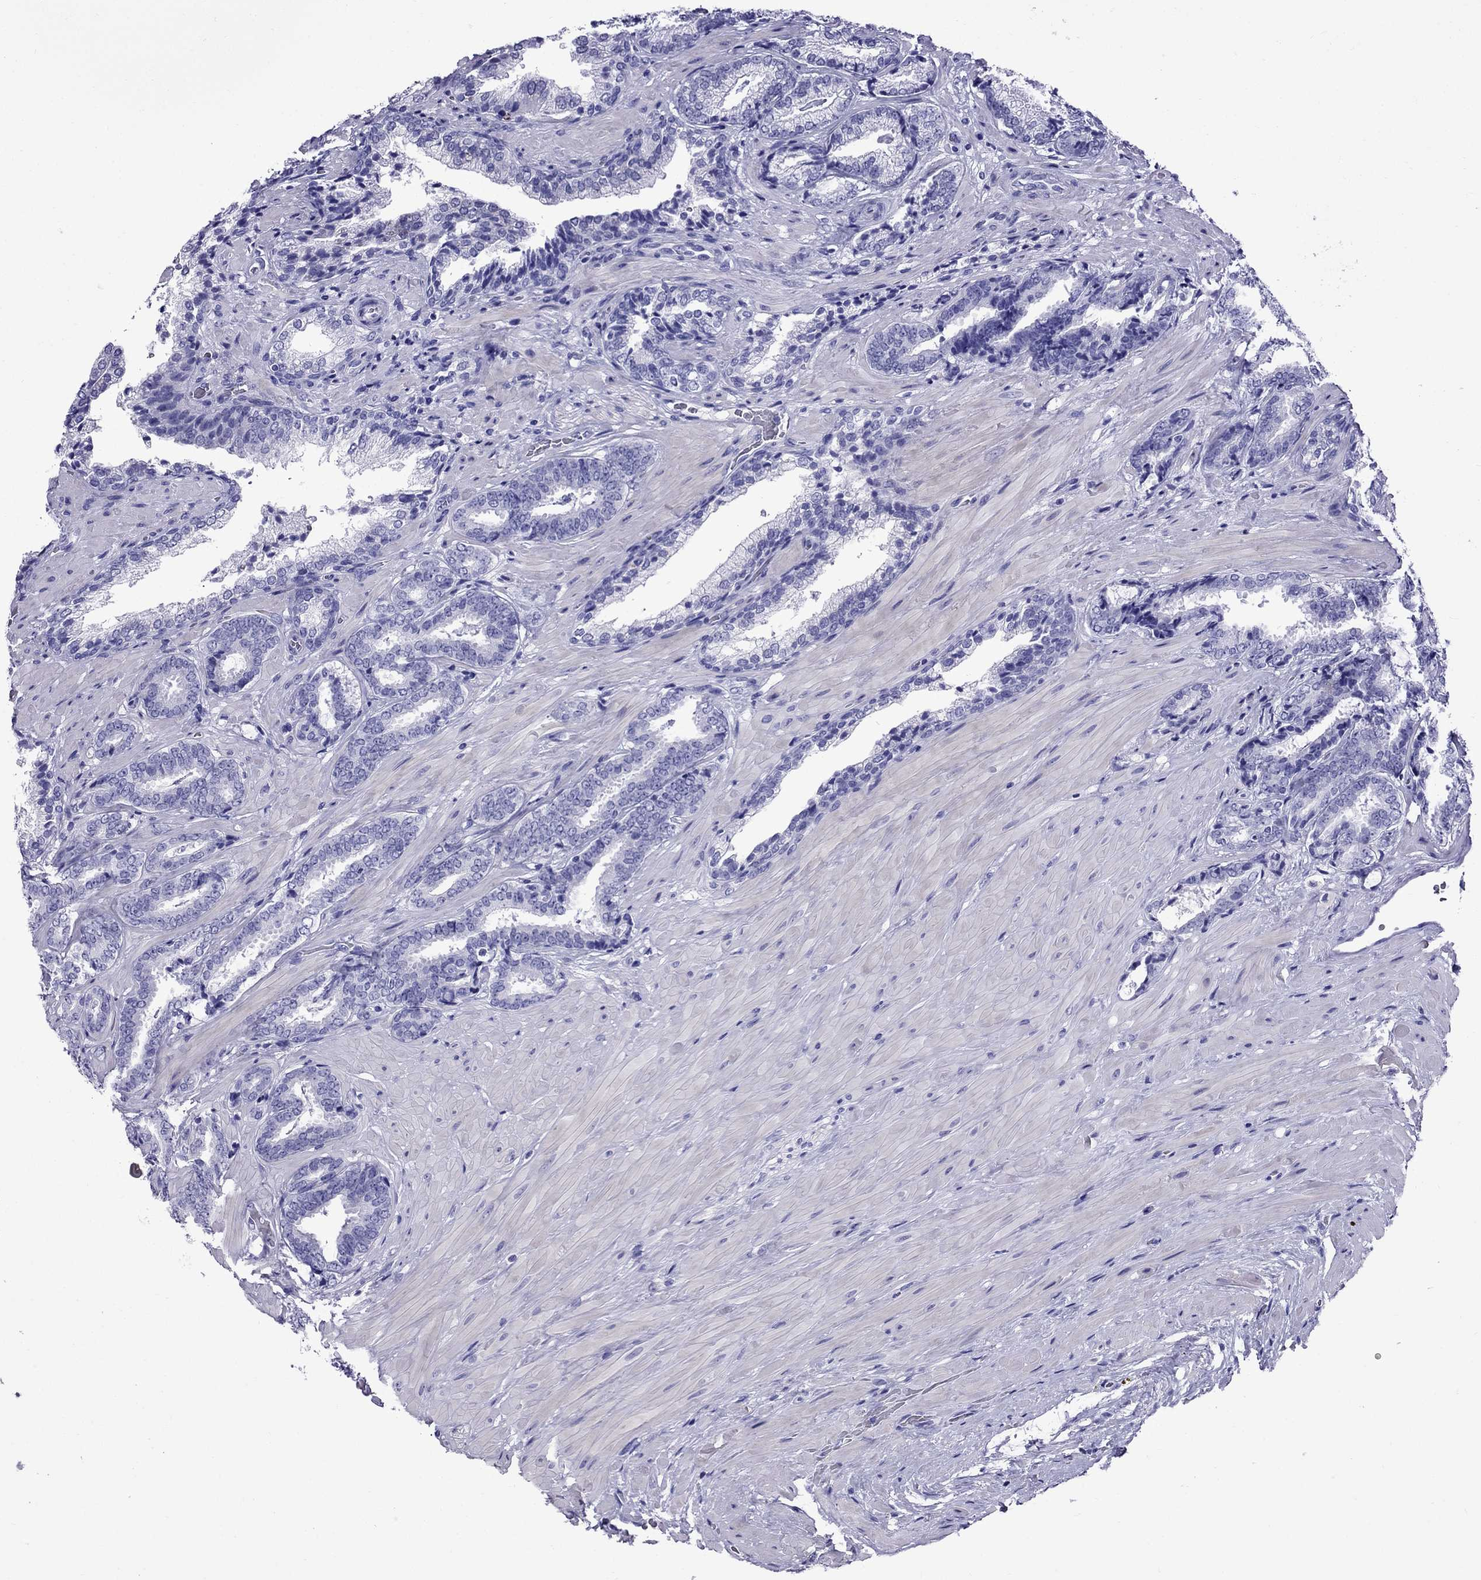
{"staining": {"intensity": "negative", "quantity": "none", "location": "none"}, "tissue": "prostate cancer", "cell_type": "Tumor cells", "image_type": "cancer", "snomed": [{"axis": "morphology", "description": "Adenocarcinoma, Low grade"}, {"axis": "topography", "description": "Prostate"}], "caption": "An image of prostate low-grade adenocarcinoma stained for a protein exhibits no brown staining in tumor cells.", "gene": "CRYBA1", "patient": {"sex": "male", "age": 61}}